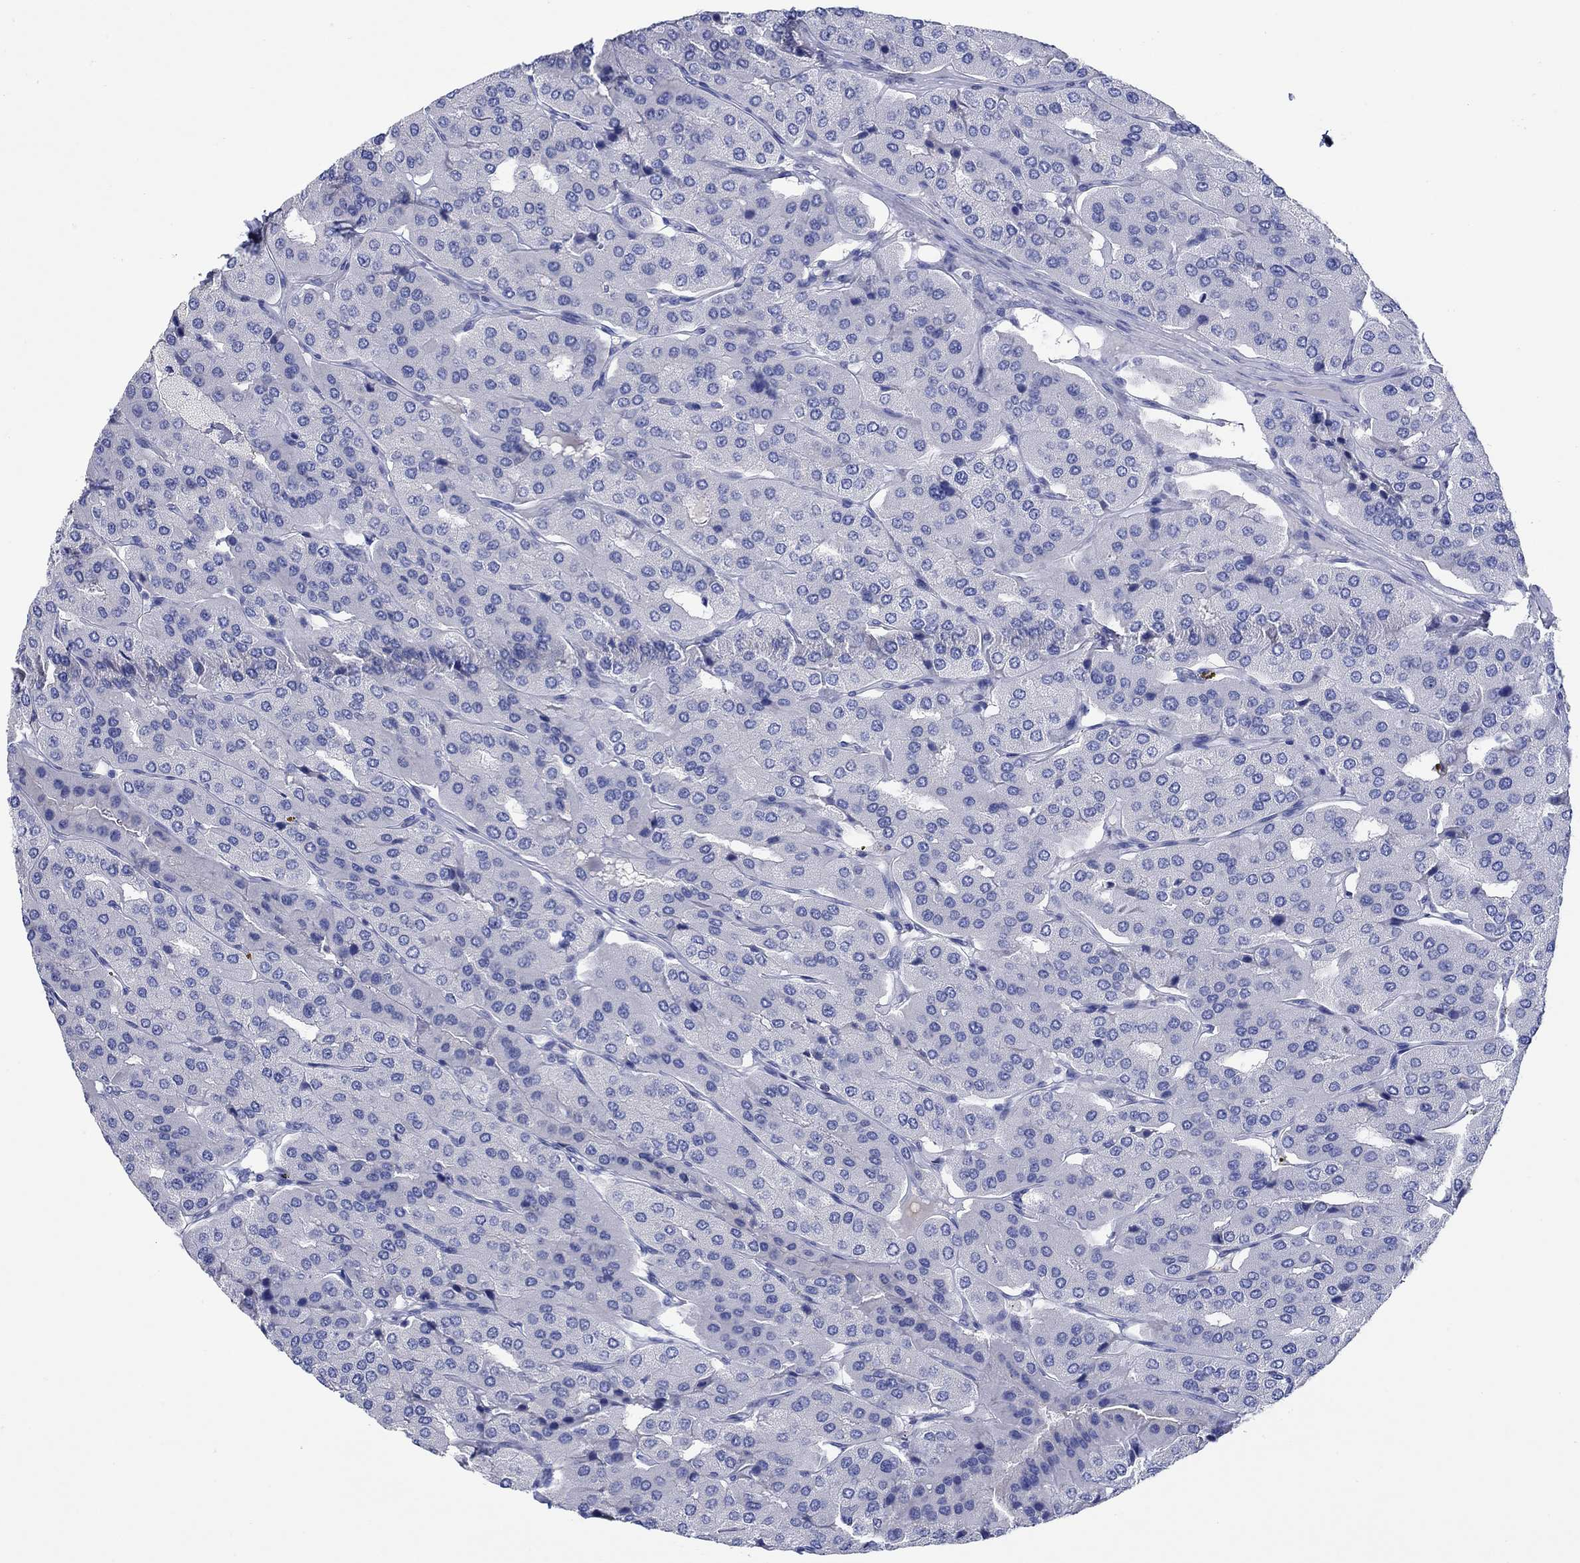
{"staining": {"intensity": "negative", "quantity": "none", "location": "none"}, "tissue": "parathyroid gland", "cell_type": "Glandular cells", "image_type": "normal", "snomed": [{"axis": "morphology", "description": "Normal tissue, NOS"}, {"axis": "morphology", "description": "Adenoma, NOS"}, {"axis": "topography", "description": "Parathyroid gland"}], "caption": "Immunohistochemical staining of benign human parathyroid gland displays no significant positivity in glandular cells. (DAB (3,3'-diaminobenzidine) immunohistochemistry (IHC) visualized using brightfield microscopy, high magnification).", "gene": "P2RY6", "patient": {"sex": "female", "age": 86}}